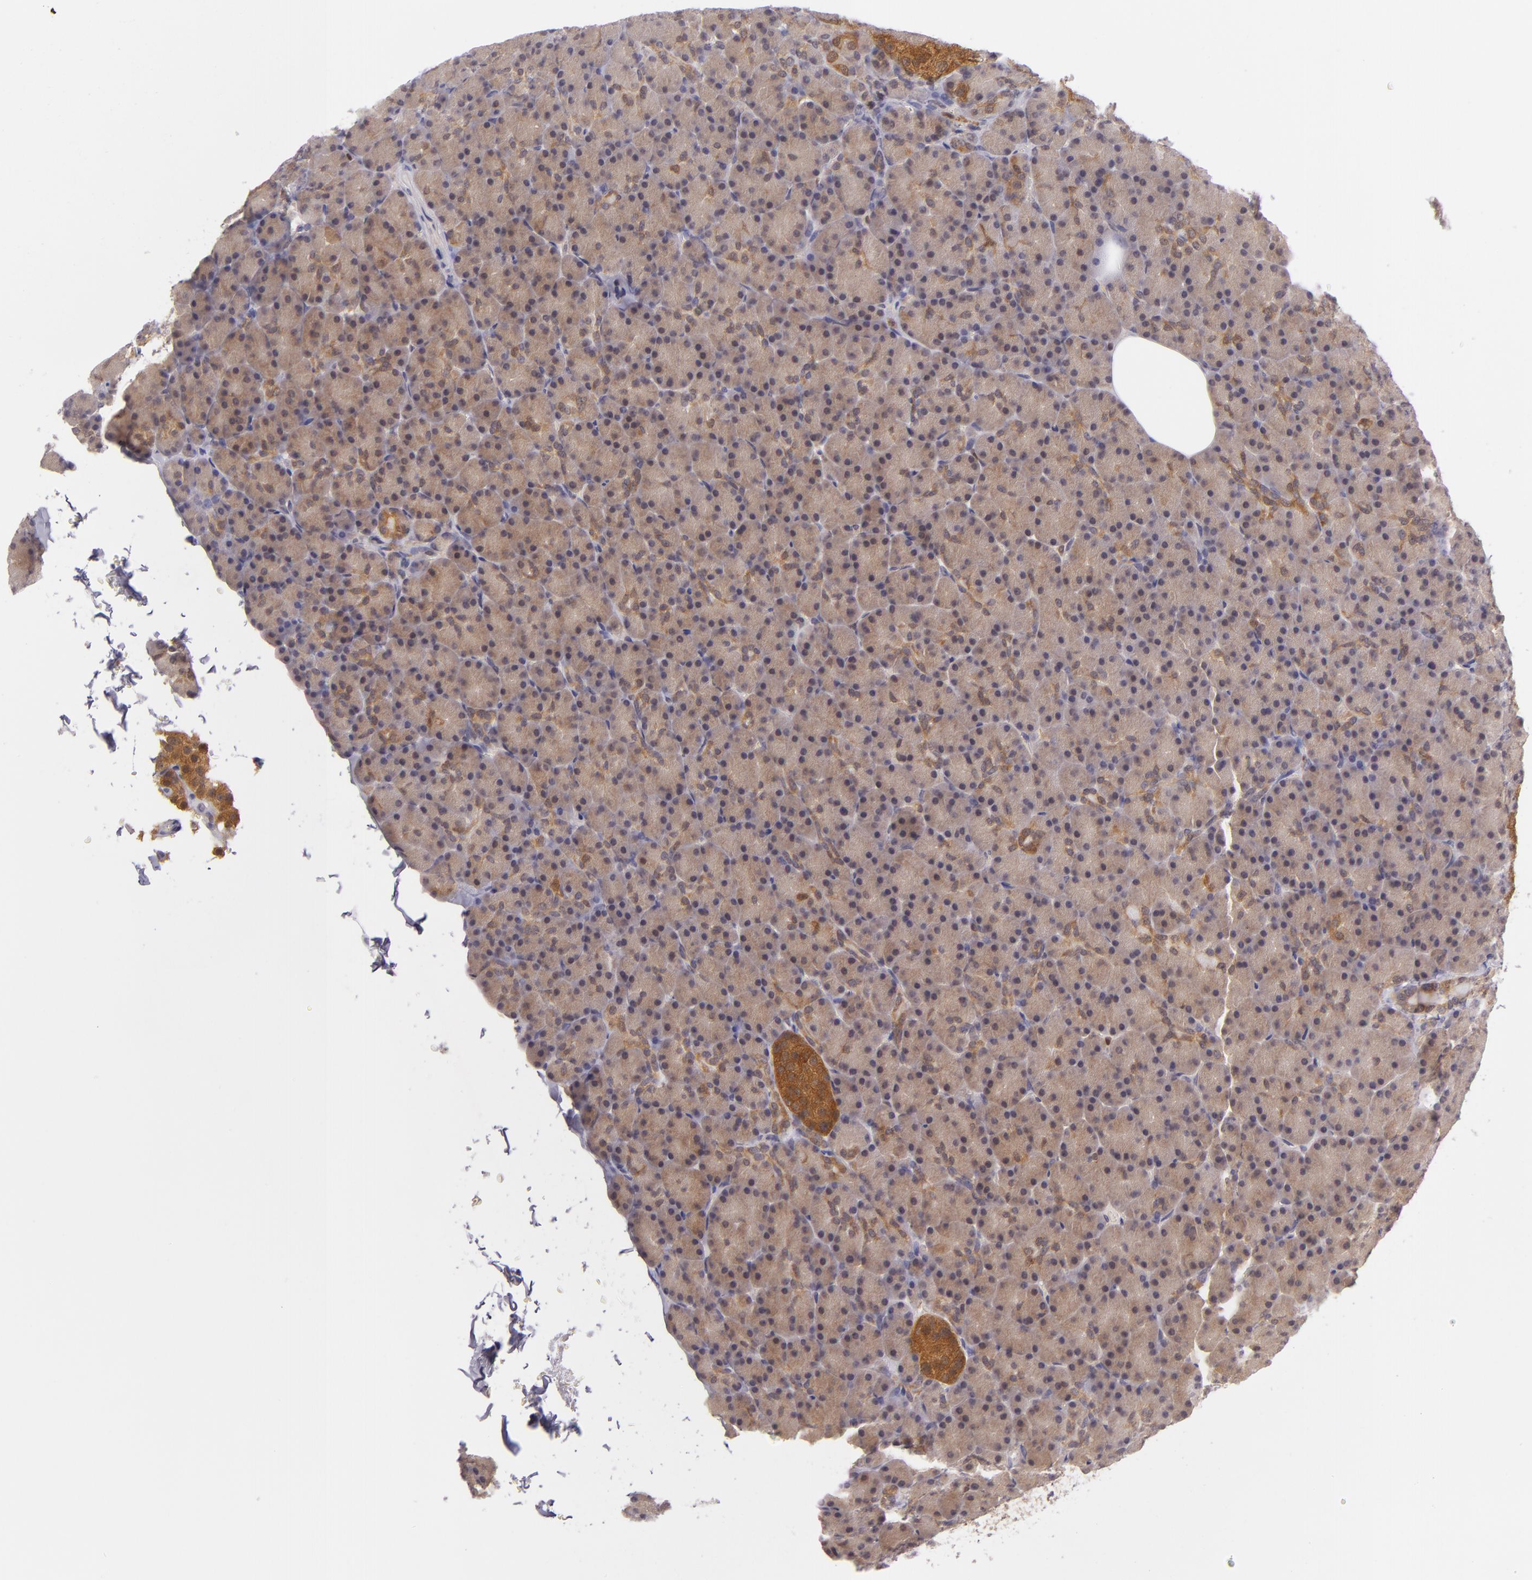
{"staining": {"intensity": "weak", "quantity": ">75%", "location": "cytoplasmic/membranous"}, "tissue": "pancreas", "cell_type": "Exocrine glandular cells", "image_type": "normal", "snomed": [{"axis": "morphology", "description": "Normal tissue, NOS"}, {"axis": "topography", "description": "Pancreas"}], "caption": "High-magnification brightfield microscopy of unremarkable pancreas stained with DAB (brown) and counterstained with hematoxylin (blue). exocrine glandular cells exhibit weak cytoplasmic/membranous expression is present in approximately>75% of cells. (DAB = brown stain, brightfield microscopy at high magnification).", "gene": "HSPH1", "patient": {"sex": "female", "age": 43}}